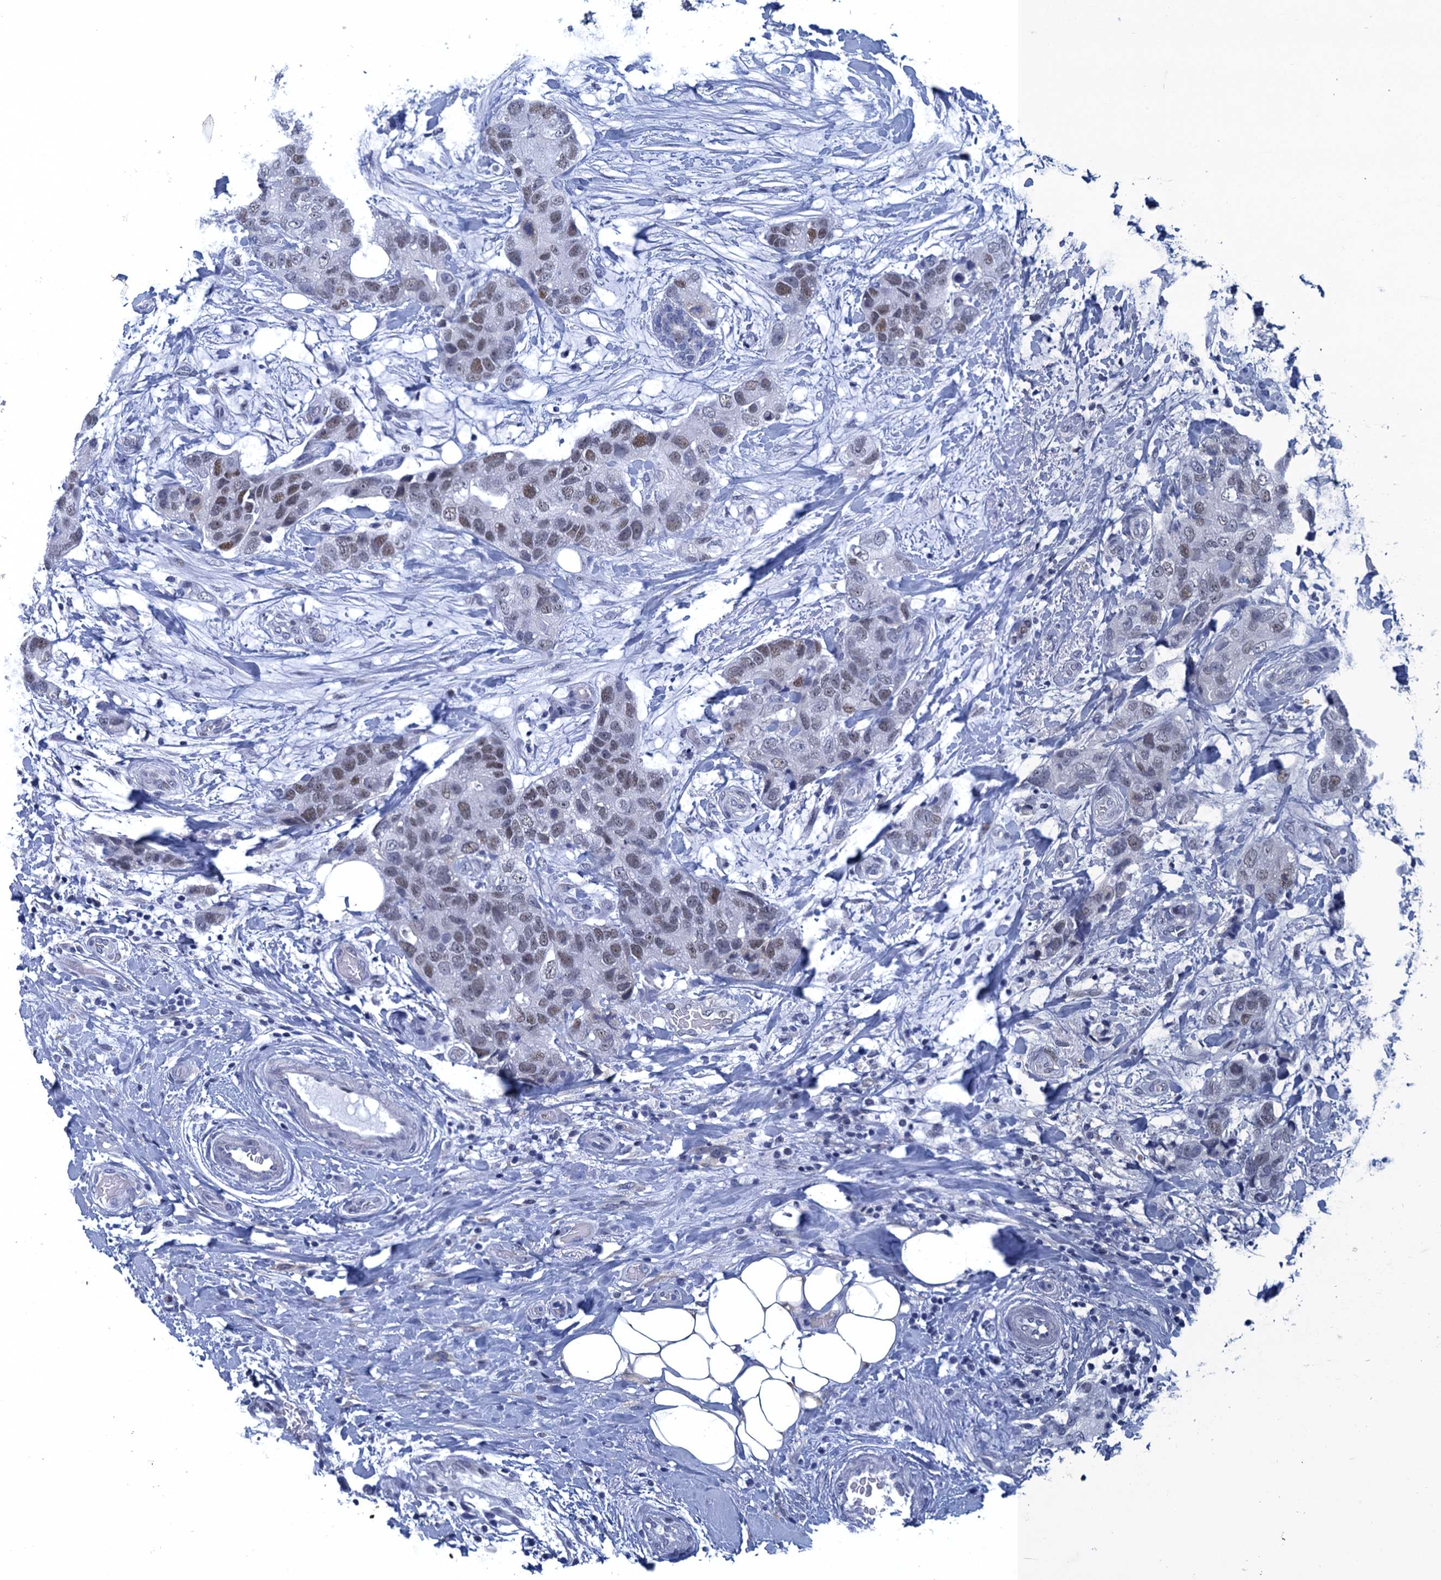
{"staining": {"intensity": "moderate", "quantity": "<25%", "location": "nuclear"}, "tissue": "breast cancer", "cell_type": "Tumor cells", "image_type": "cancer", "snomed": [{"axis": "morphology", "description": "Duct carcinoma"}, {"axis": "topography", "description": "Breast"}], "caption": "Human breast cancer (infiltrating ductal carcinoma) stained for a protein (brown) reveals moderate nuclear positive expression in approximately <25% of tumor cells.", "gene": "GINS3", "patient": {"sex": "female", "age": 62}}